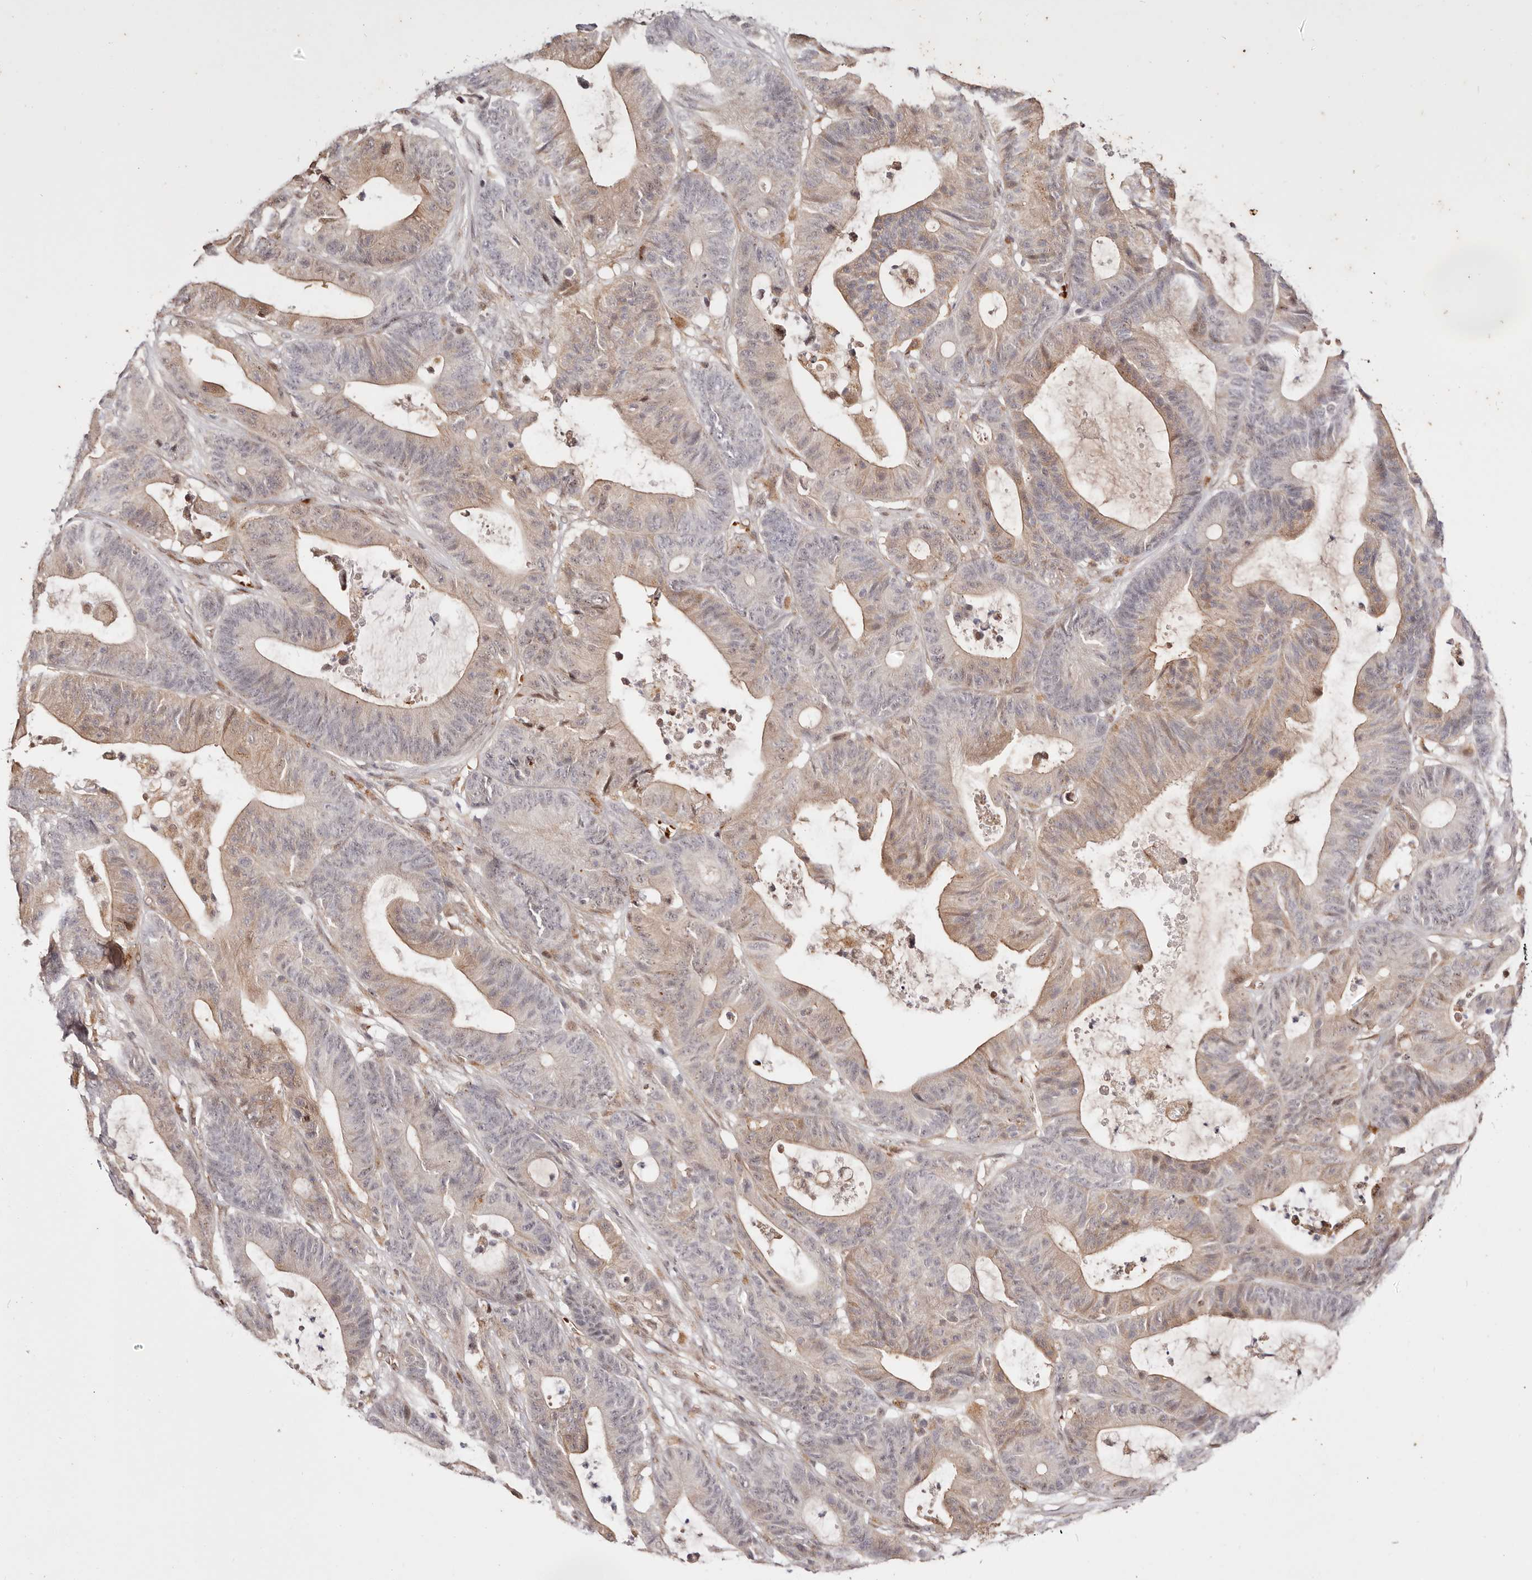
{"staining": {"intensity": "moderate", "quantity": "25%-75%", "location": "cytoplasmic/membranous"}, "tissue": "colorectal cancer", "cell_type": "Tumor cells", "image_type": "cancer", "snomed": [{"axis": "morphology", "description": "Adenocarcinoma, NOS"}, {"axis": "topography", "description": "Colon"}], "caption": "Colorectal cancer (adenocarcinoma) stained for a protein (brown) shows moderate cytoplasmic/membranous positive staining in about 25%-75% of tumor cells.", "gene": "WRN", "patient": {"sex": "female", "age": 84}}